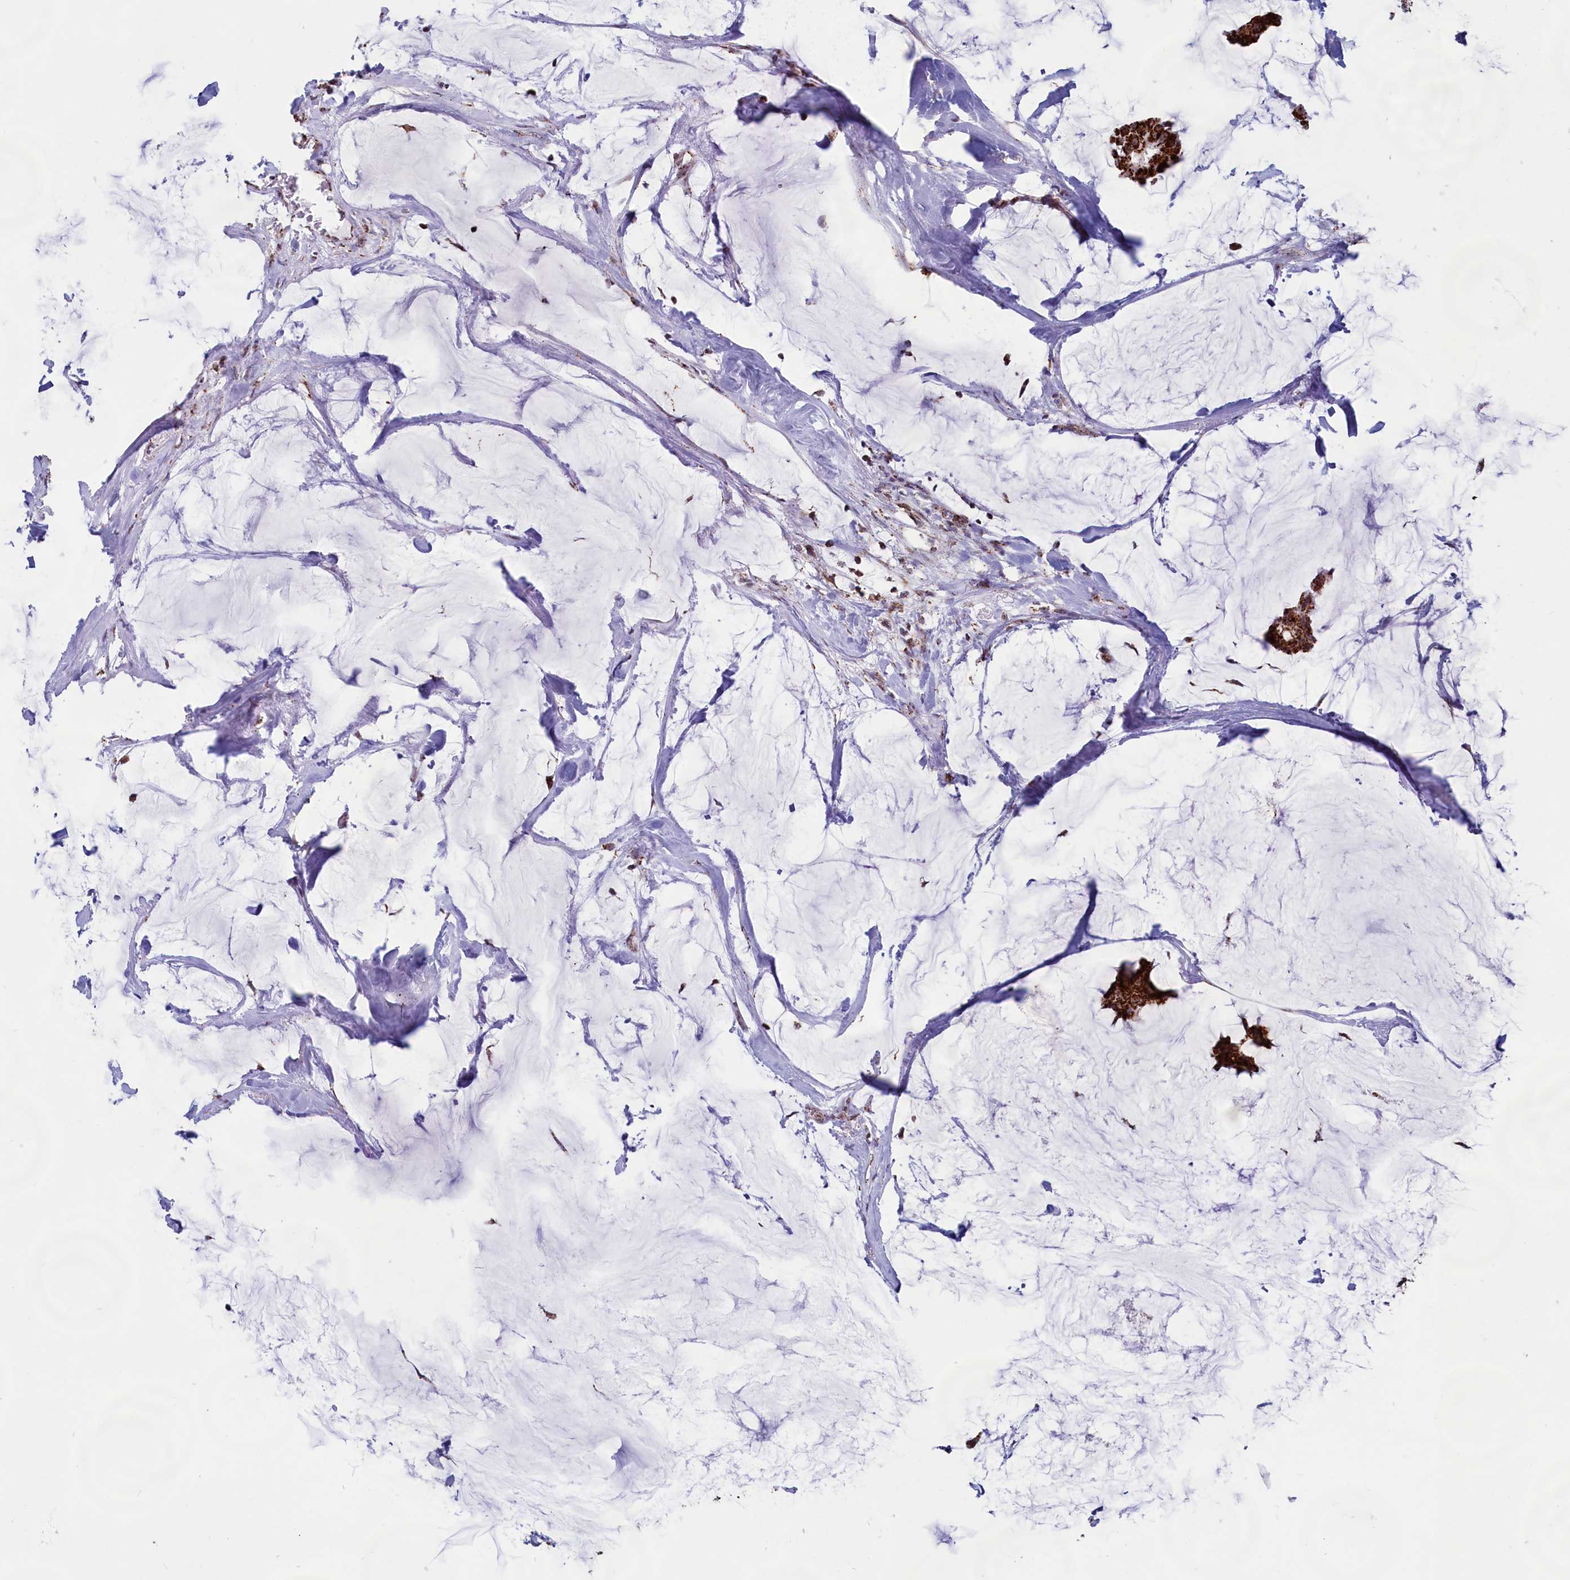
{"staining": {"intensity": "strong", "quantity": ">75%", "location": "cytoplasmic/membranous"}, "tissue": "breast cancer", "cell_type": "Tumor cells", "image_type": "cancer", "snomed": [{"axis": "morphology", "description": "Duct carcinoma"}, {"axis": "topography", "description": "Breast"}], "caption": "Strong cytoplasmic/membranous staining for a protein is seen in approximately >75% of tumor cells of breast intraductal carcinoma using immunohistochemistry (IHC).", "gene": "C1D", "patient": {"sex": "female", "age": 93}}